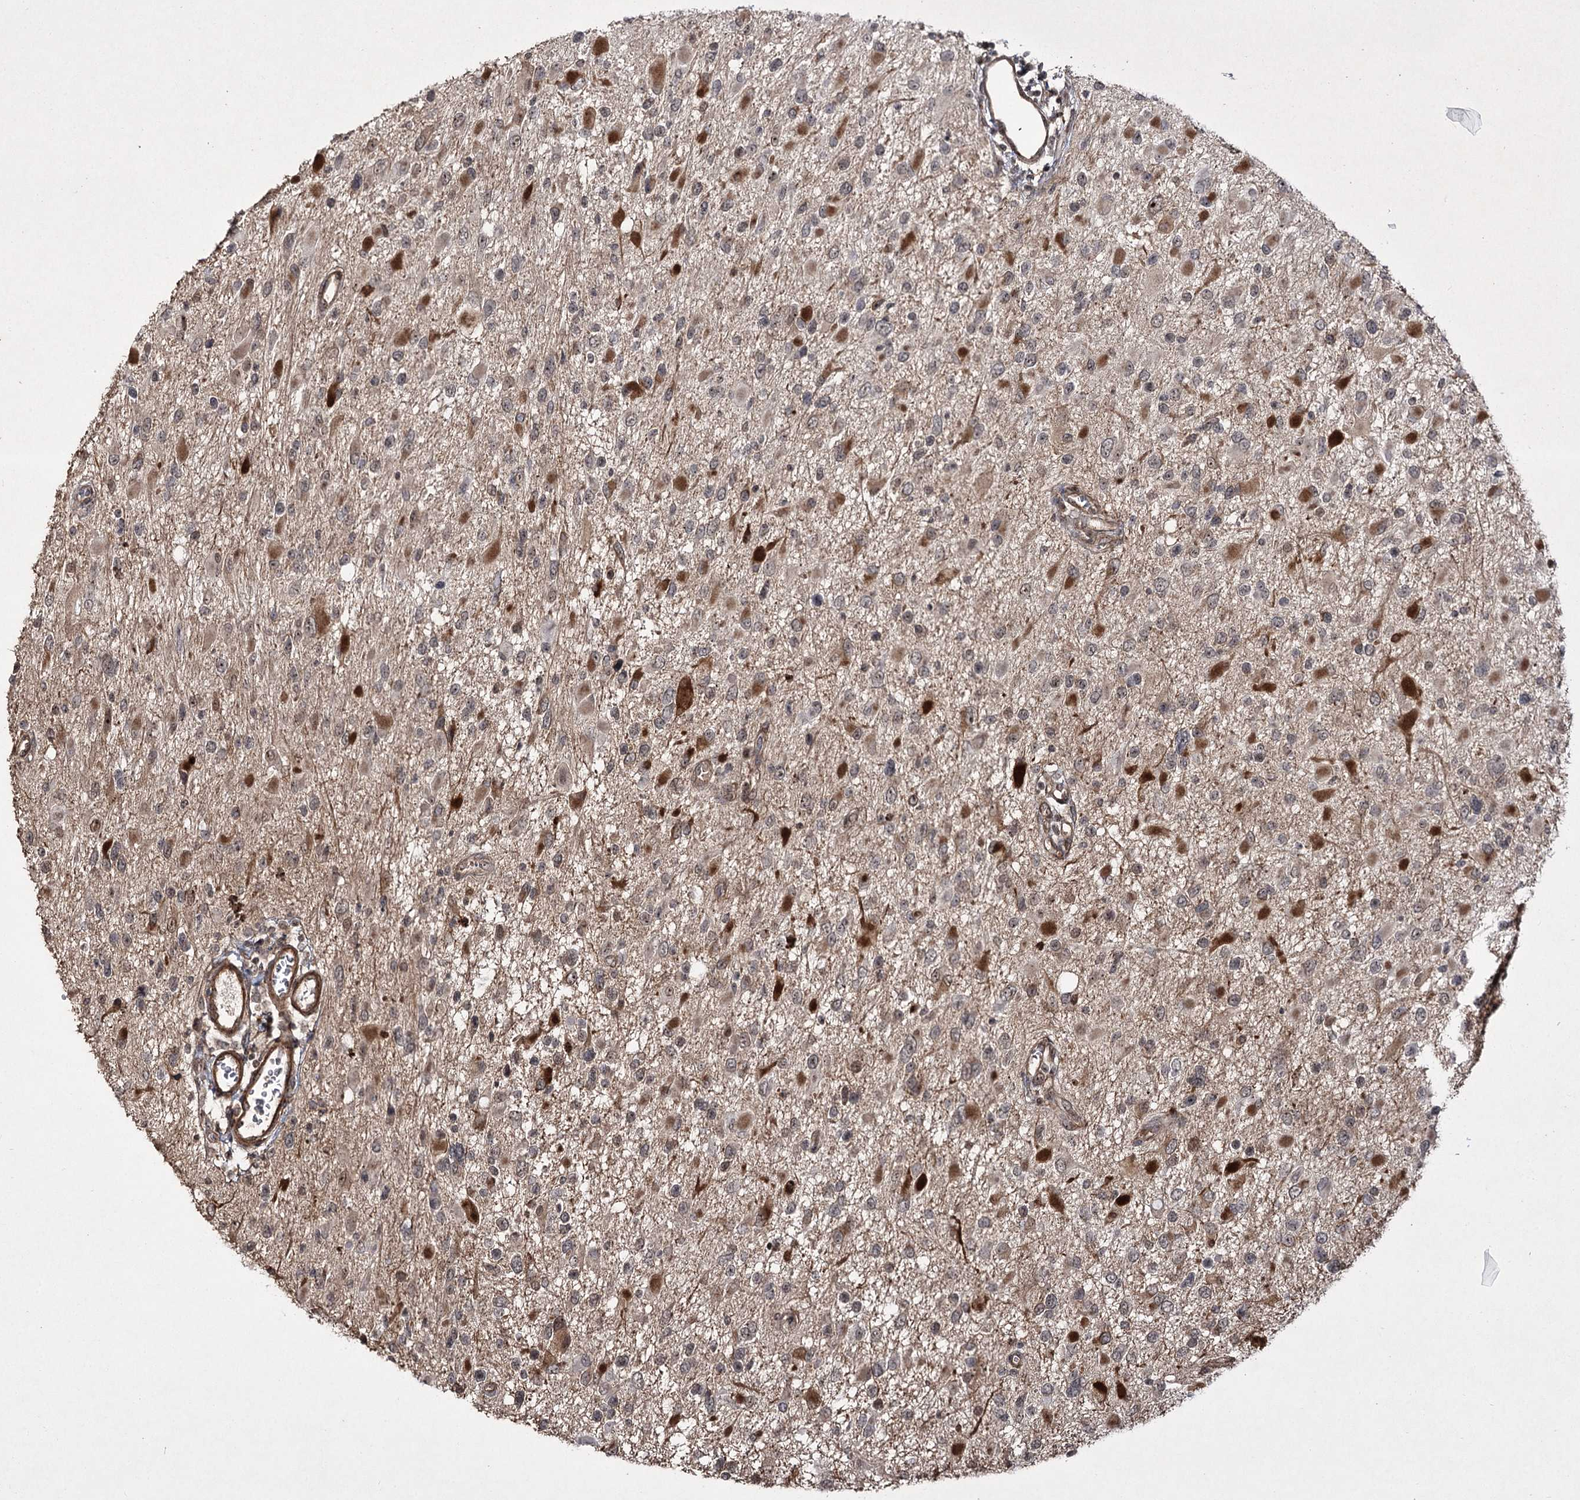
{"staining": {"intensity": "moderate", "quantity": "25%-75%", "location": "cytoplasmic/membranous,nuclear"}, "tissue": "glioma", "cell_type": "Tumor cells", "image_type": "cancer", "snomed": [{"axis": "morphology", "description": "Glioma, malignant, High grade"}, {"axis": "topography", "description": "Brain"}], "caption": "Malignant high-grade glioma stained with DAB immunohistochemistry exhibits medium levels of moderate cytoplasmic/membranous and nuclear positivity in about 25%-75% of tumor cells.", "gene": "CCDC59", "patient": {"sex": "male", "age": 53}}